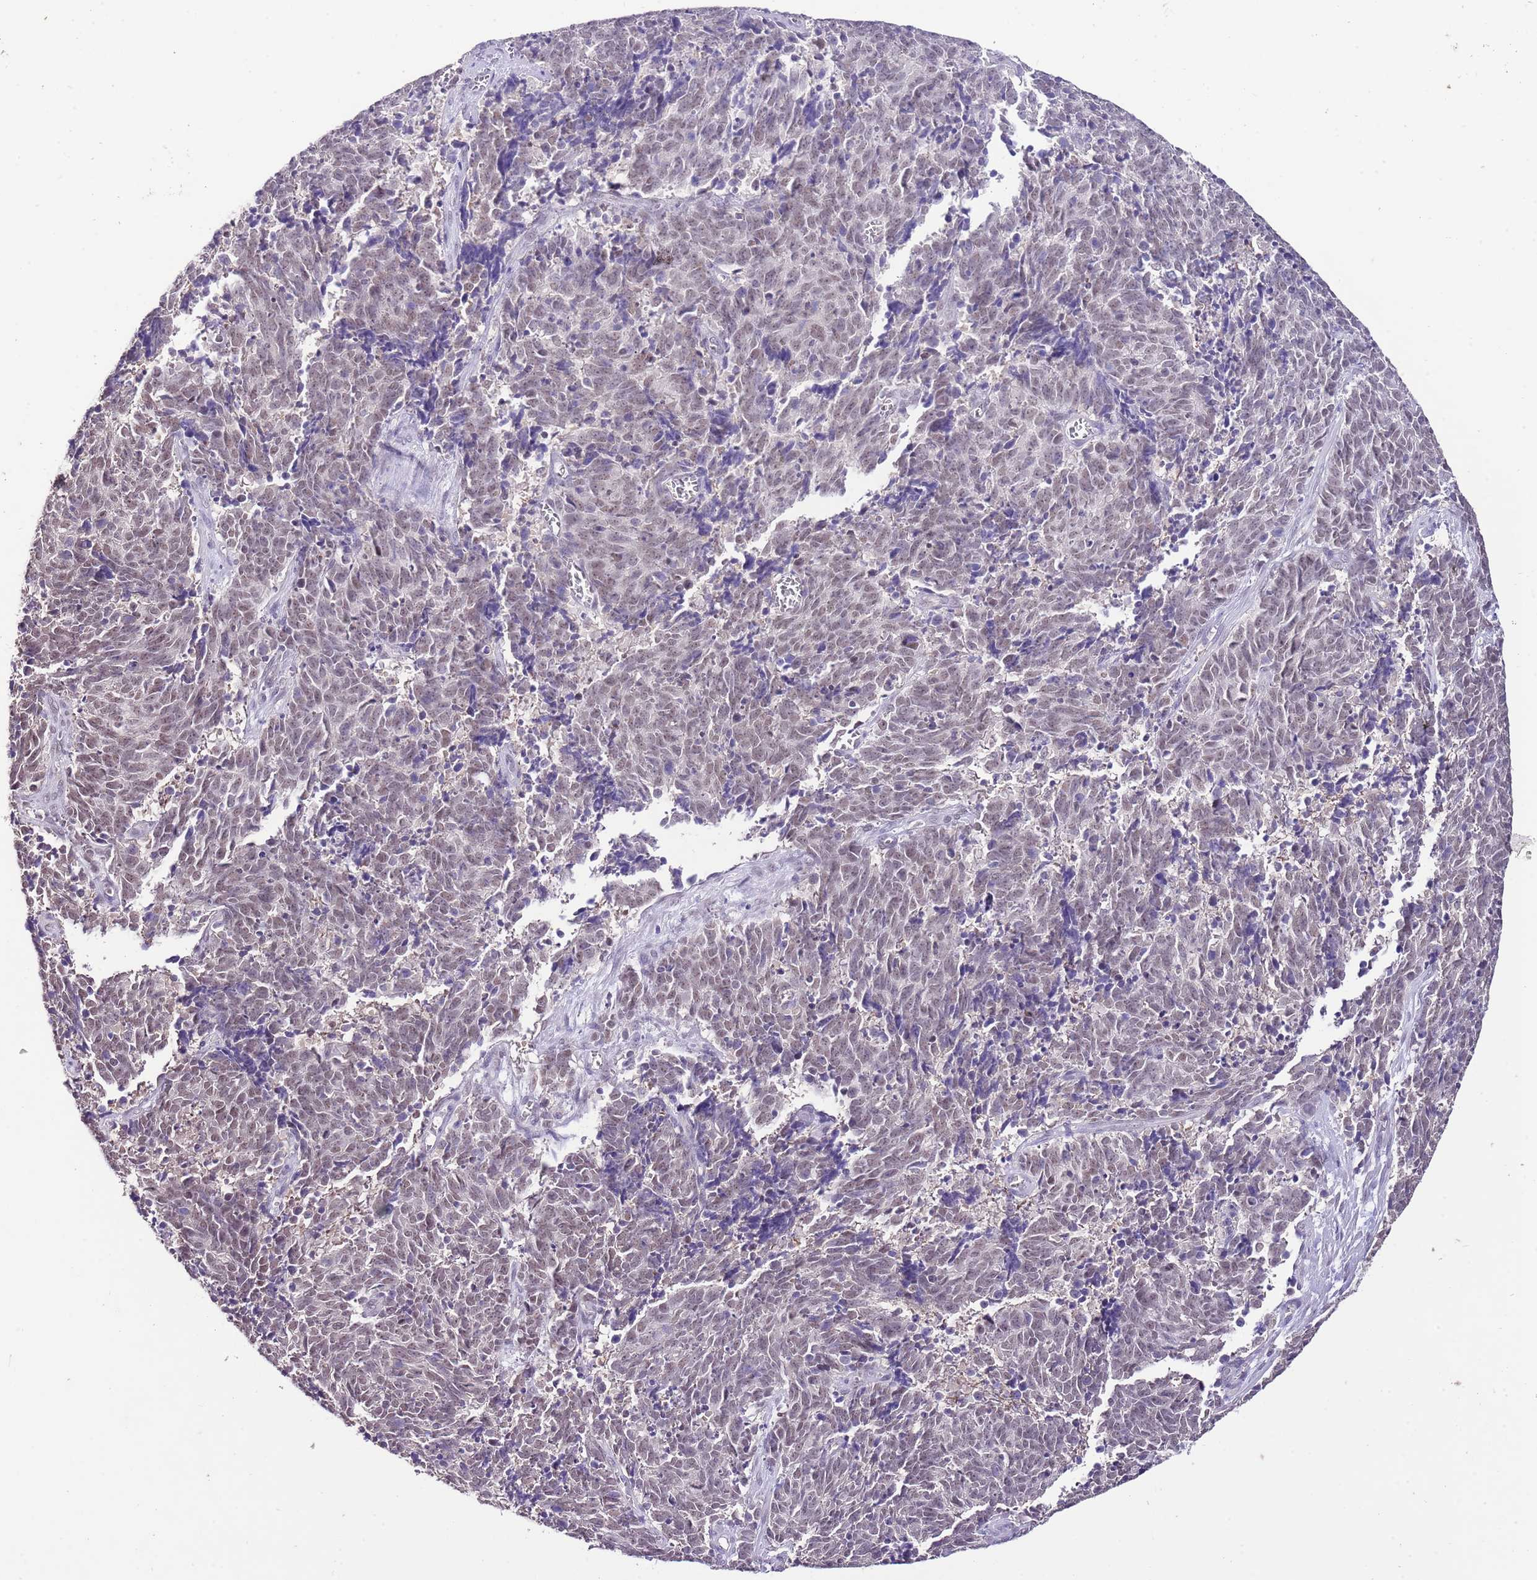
{"staining": {"intensity": "weak", "quantity": ">75%", "location": "nuclear"}, "tissue": "cervical cancer", "cell_type": "Tumor cells", "image_type": "cancer", "snomed": [{"axis": "morphology", "description": "Squamous cell carcinoma, NOS"}, {"axis": "topography", "description": "Cervix"}], "caption": "IHC image of neoplastic tissue: human cervical cancer (squamous cell carcinoma) stained using immunohistochemistry displays low levels of weak protein expression localized specifically in the nuclear of tumor cells, appearing as a nuclear brown color.", "gene": "IZUMO4", "patient": {"sex": "female", "age": 29}}